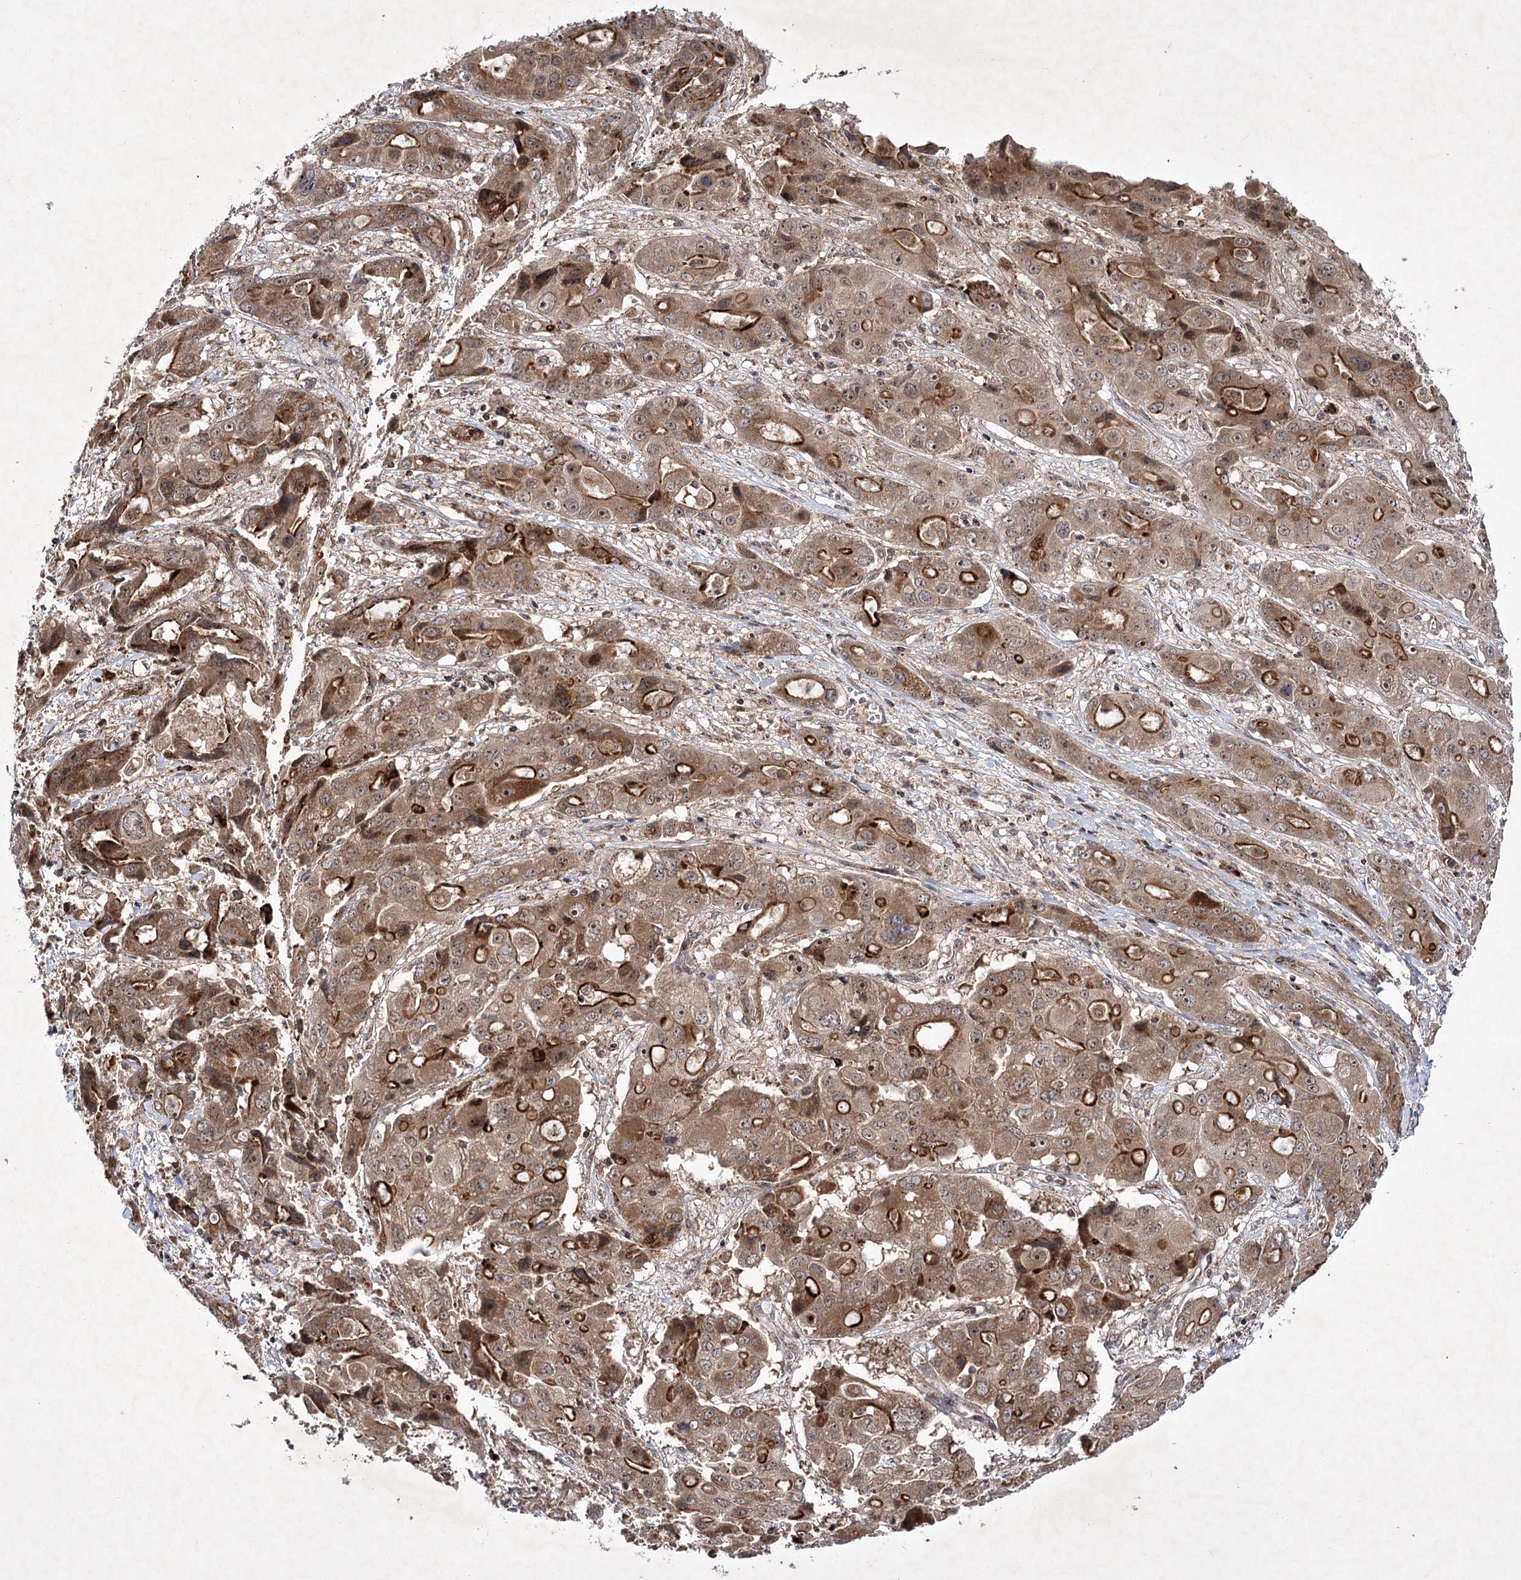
{"staining": {"intensity": "strong", "quantity": ">75%", "location": "cytoplasmic/membranous"}, "tissue": "liver cancer", "cell_type": "Tumor cells", "image_type": "cancer", "snomed": [{"axis": "morphology", "description": "Cholangiocarcinoma"}, {"axis": "topography", "description": "Liver"}], "caption": "Protein positivity by immunohistochemistry shows strong cytoplasmic/membranous expression in about >75% of tumor cells in cholangiocarcinoma (liver).", "gene": "SCRN3", "patient": {"sex": "male", "age": 67}}